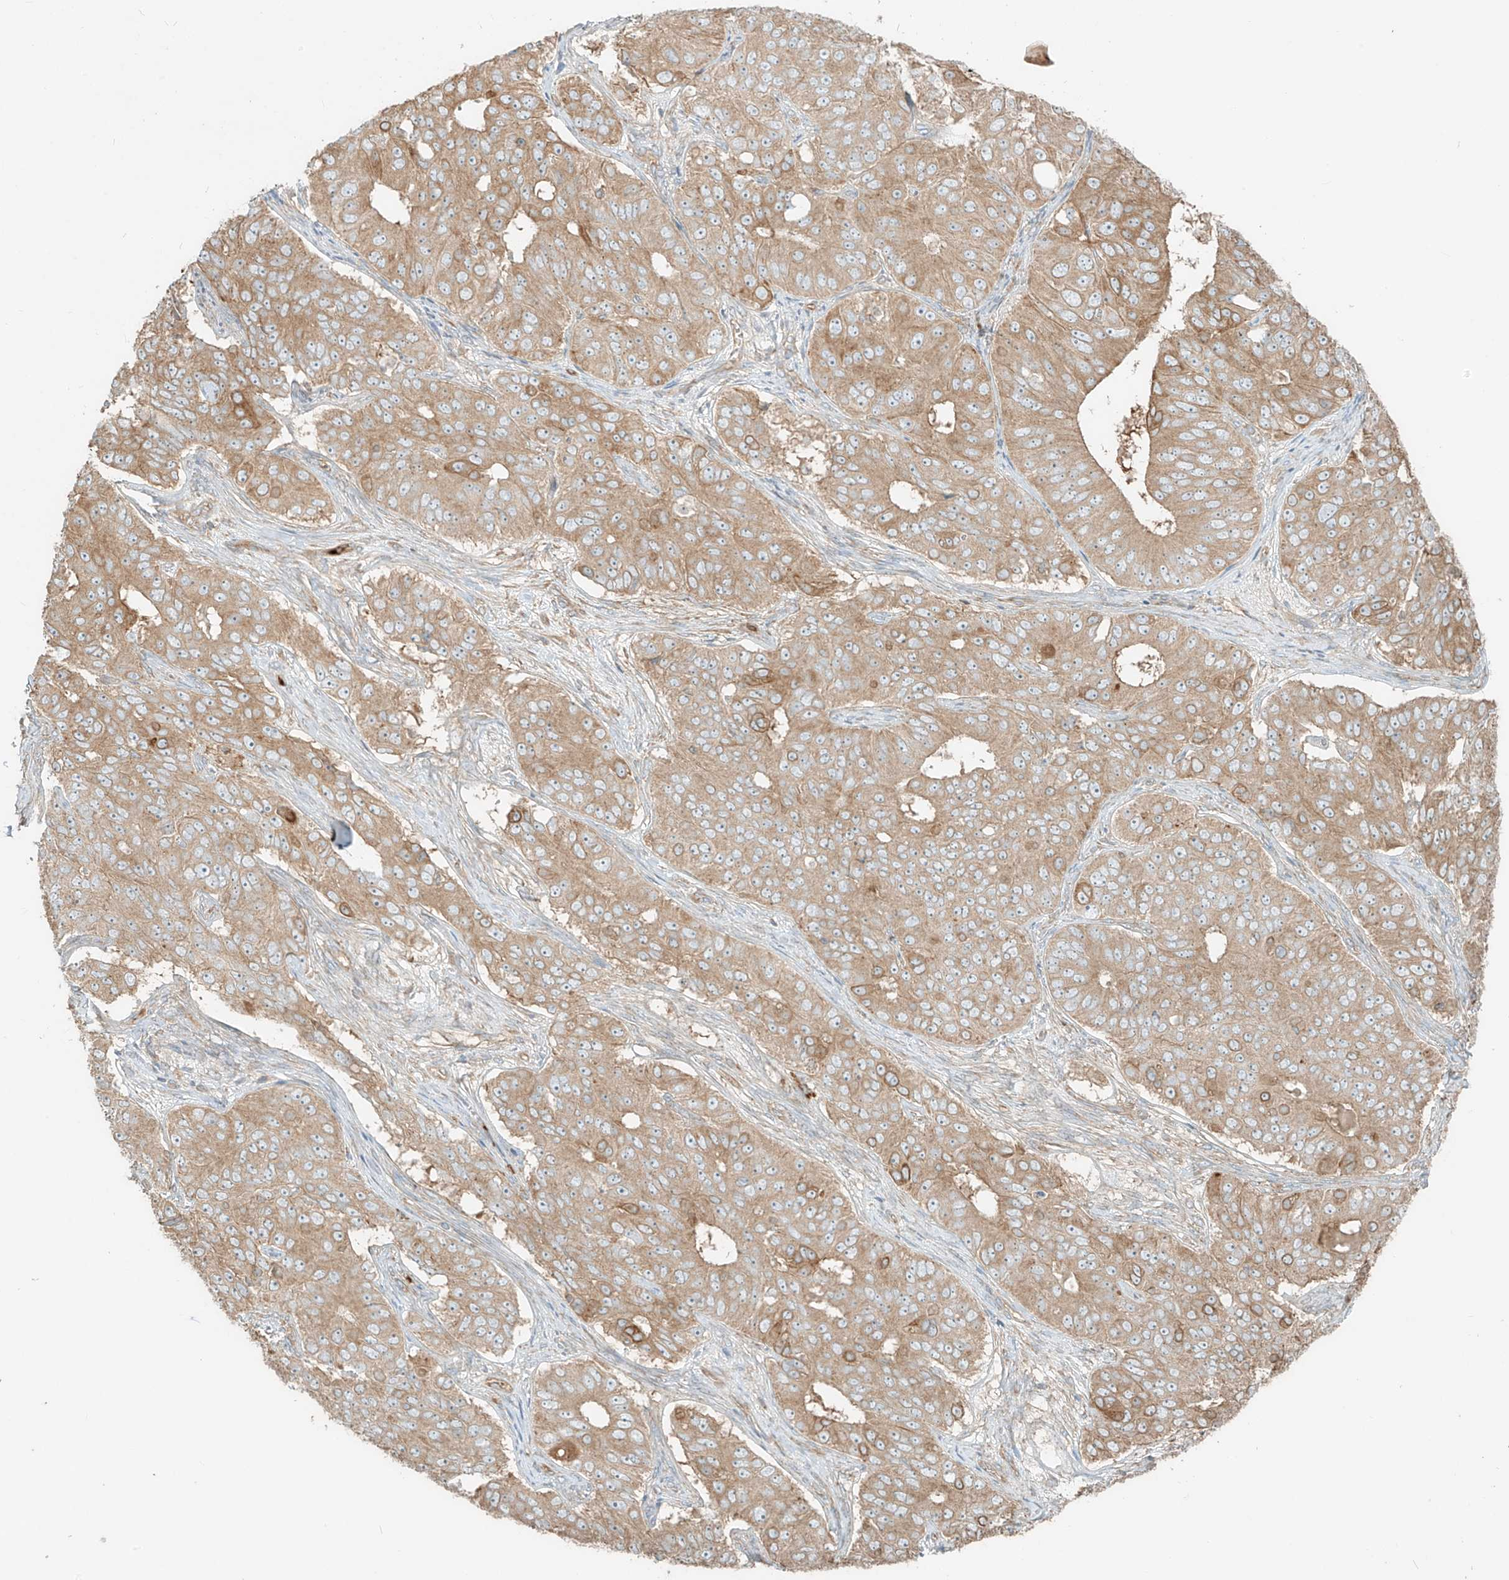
{"staining": {"intensity": "moderate", "quantity": ">75%", "location": "cytoplasmic/membranous"}, "tissue": "ovarian cancer", "cell_type": "Tumor cells", "image_type": "cancer", "snomed": [{"axis": "morphology", "description": "Carcinoma, endometroid"}, {"axis": "topography", "description": "Ovary"}], "caption": "About >75% of tumor cells in endometroid carcinoma (ovarian) reveal moderate cytoplasmic/membranous protein positivity as visualized by brown immunohistochemical staining.", "gene": "CCDC115", "patient": {"sex": "female", "age": 51}}